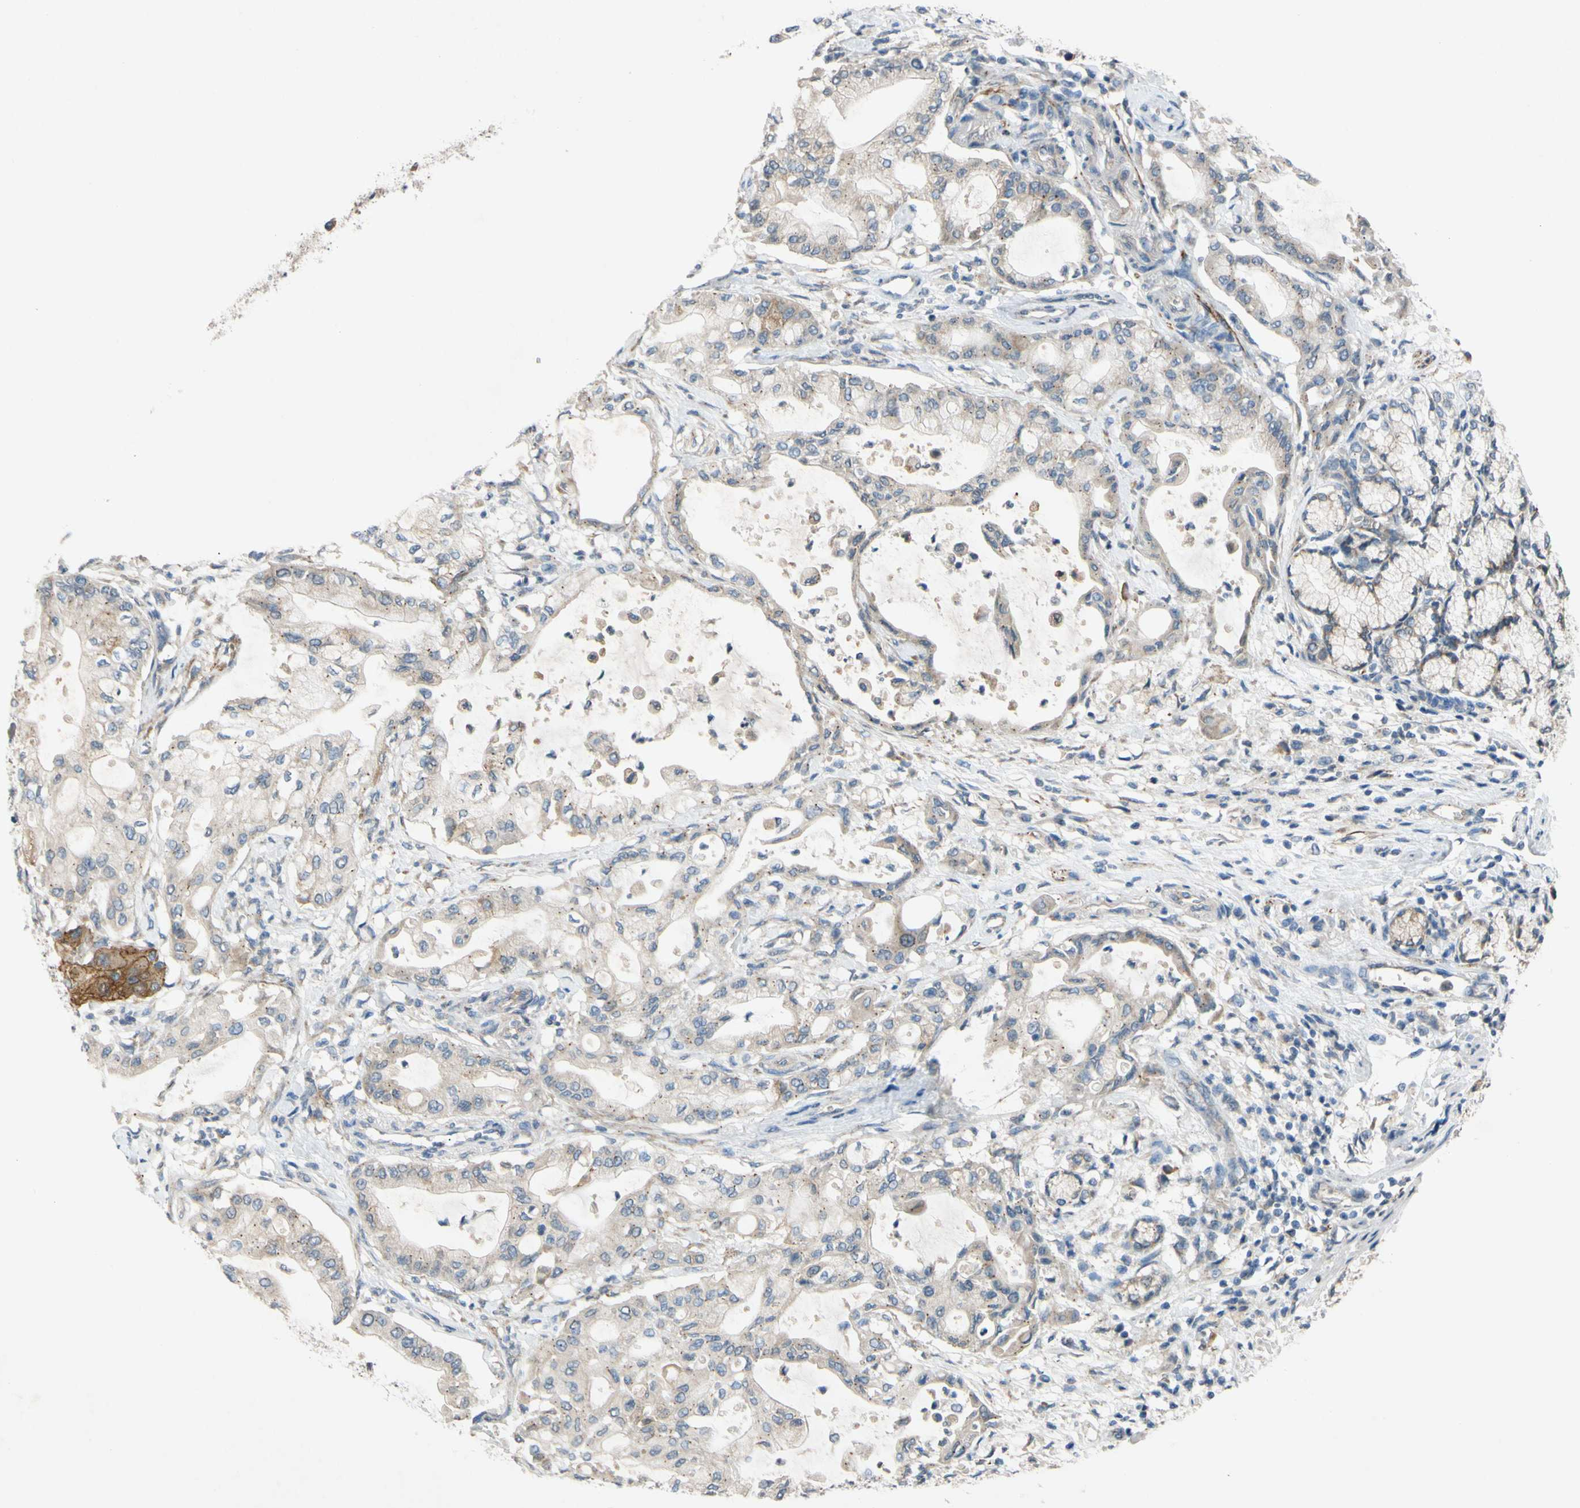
{"staining": {"intensity": "weak", "quantity": ">75%", "location": "cytoplasmic/membranous"}, "tissue": "pancreatic cancer", "cell_type": "Tumor cells", "image_type": "cancer", "snomed": [{"axis": "morphology", "description": "Adenocarcinoma, NOS"}, {"axis": "morphology", "description": "Adenocarcinoma, metastatic, NOS"}, {"axis": "topography", "description": "Lymph node"}, {"axis": "topography", "description": "Pancreas"}, {"axis": "topography", "description": "Duodenum"}], "caption": "IHC micrograph of neoplastic tissue: human pancreatic metastatic adenocarcinoma stained using immunohistochemistry (IHC) reveals low levels of weak protein expression localized specifically in the cytoplasmic/membranous of tumor cells, appearing as a cytoplasmic/membranous brown color.", "gene": "ADD2", "patient": {"sex": "female", "age": 64}}